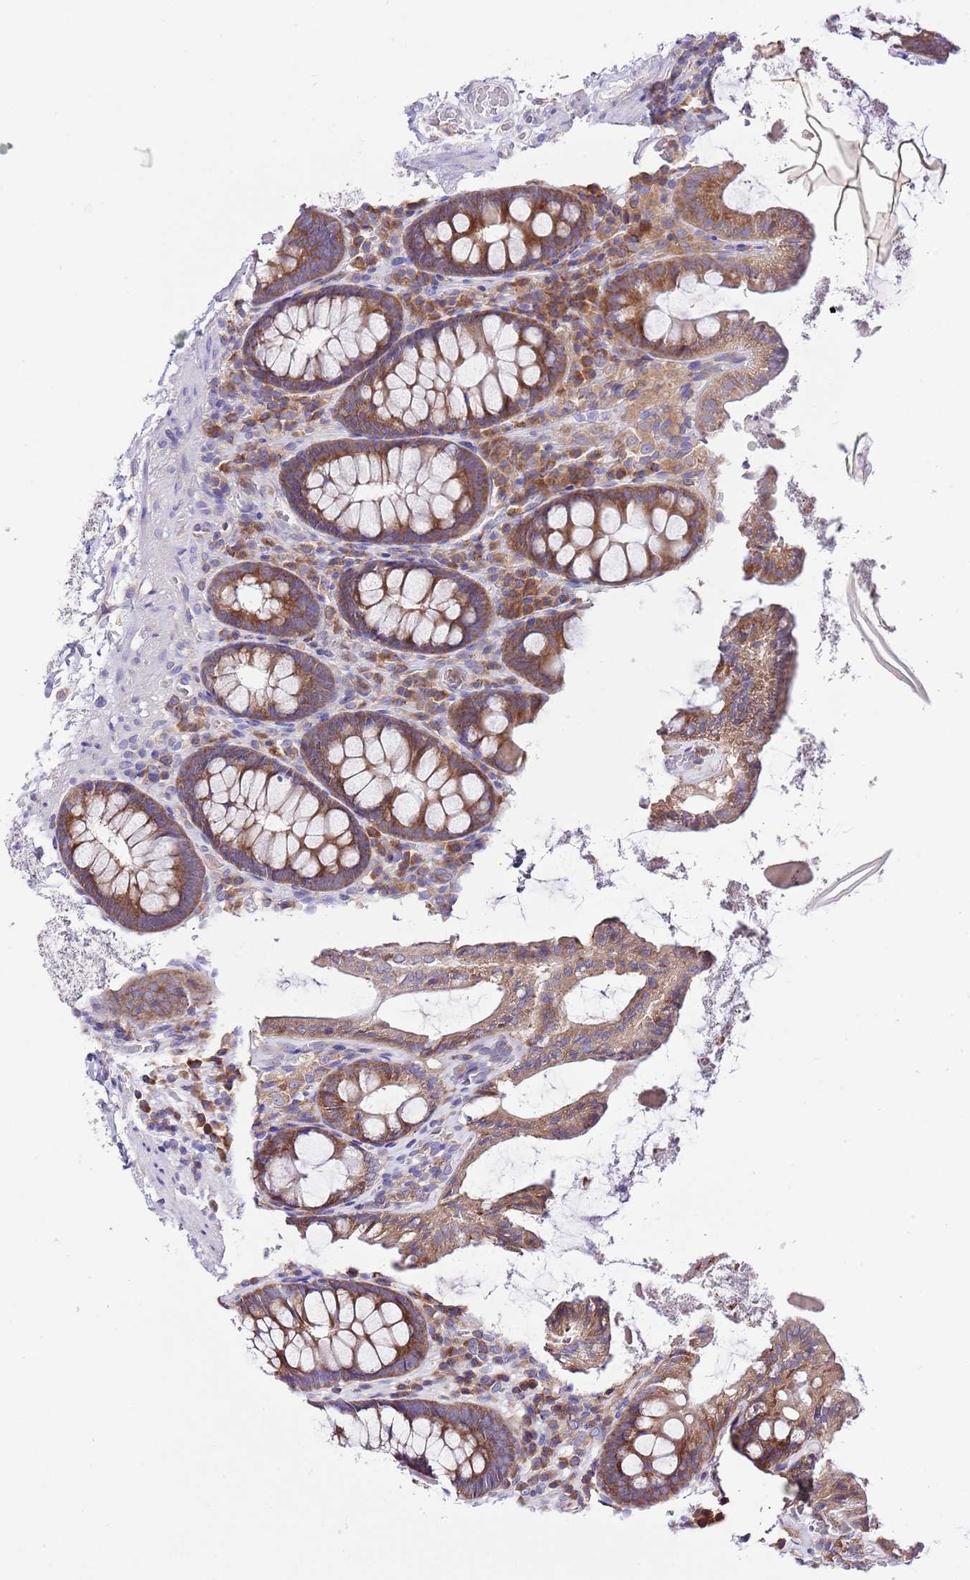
{"staining": {"intensity": "negative", "quantity": "none", "location": "none"}, "tissue": "colon", "cell_type": "Endothelial cells", "image_type": "normal", "snomed": [{"axis": "morphology", "description": "Normal tissue, NOS"}, {"axis": "topography", "description": "Colon"}], "caption": "The photomicrograph displays no significant positivity in endothelial cells of colon. (Immunohistochemistry, brightfield microscopy, high magnification).", "gene": "RPS10", "patient": {"sex": "male", "age": 84}}